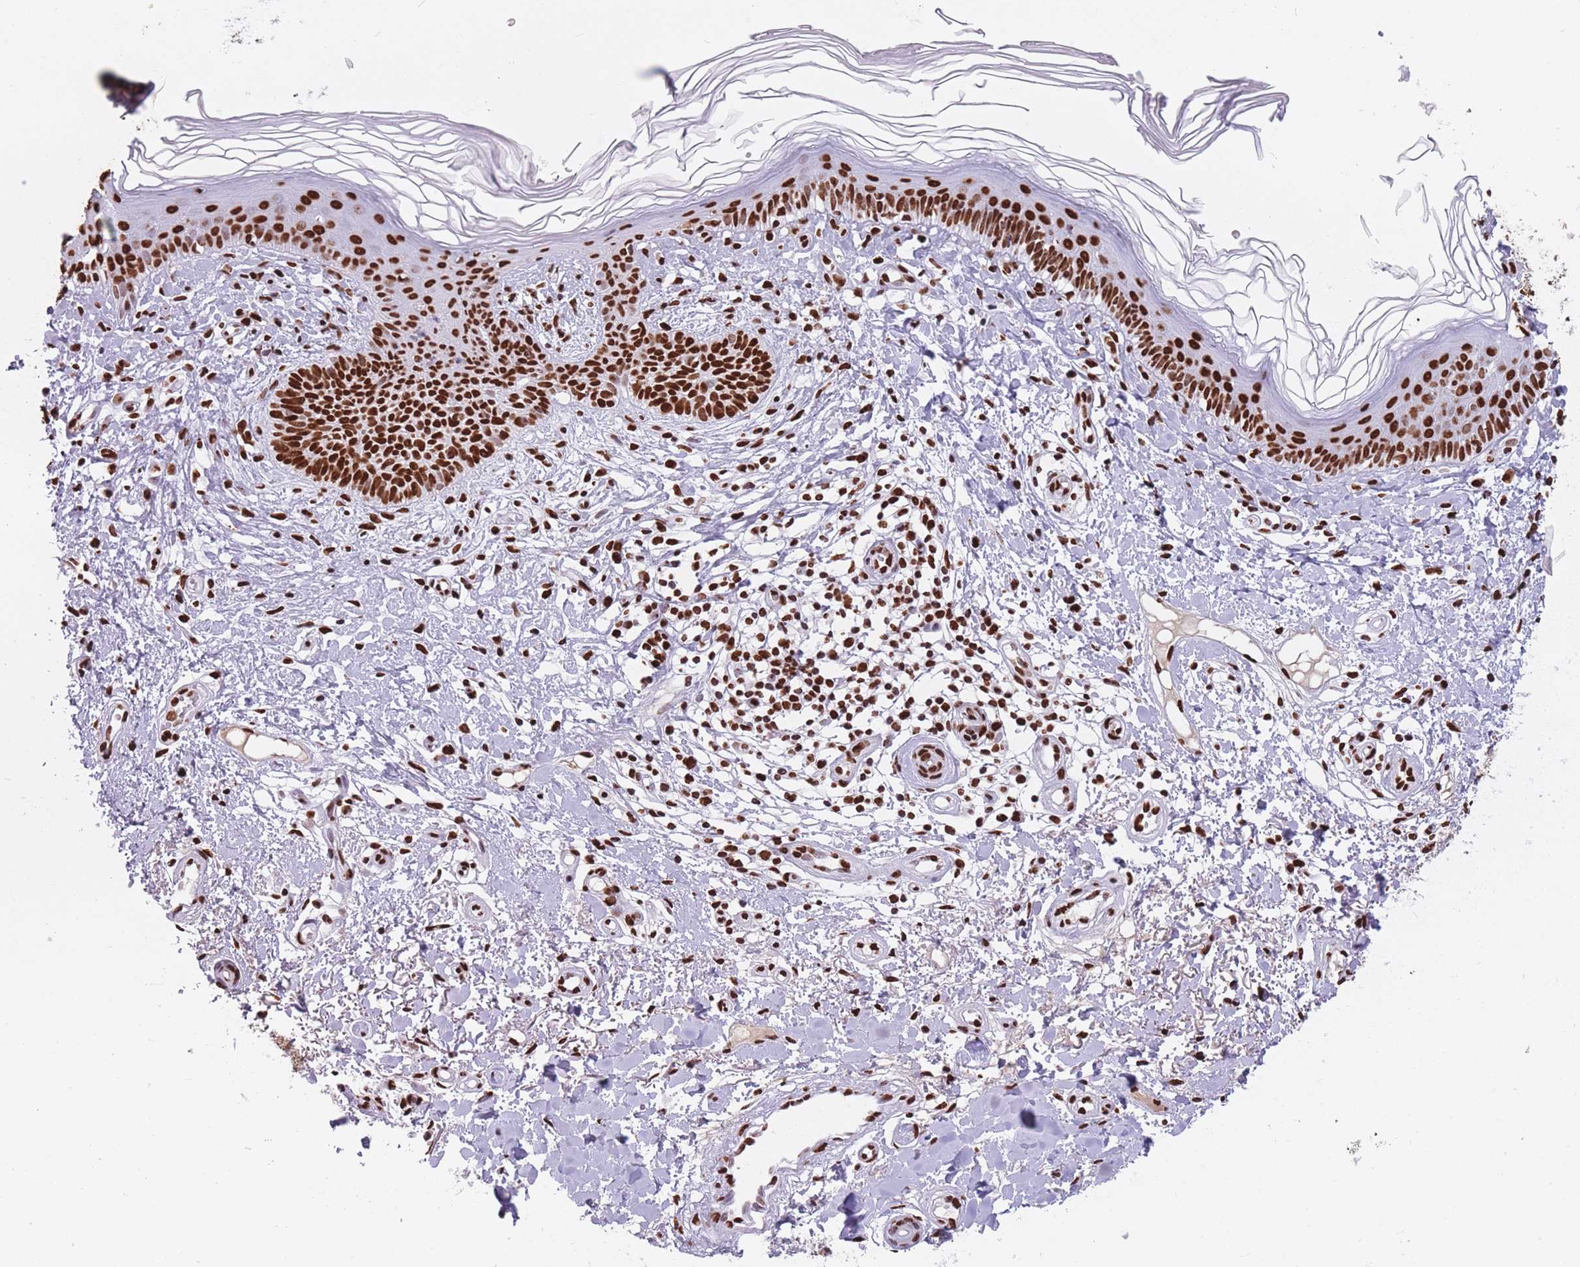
{"staining": {"intensity": "strong", "quantity": ">75%", "location": "nuclear"}, "tissue": "skin cancer", "cell_type": "Tumor cells", "image_type": "cancer", "snomed": [{"axis": "morphology", "description": "Basal cell carcinoma"}, {"axis": "topography", "description": "Skin"}], "caption": "Immunohistochemistry image of human skin basal cell carcinoma stained for a protein (brown), which shows high levels of strong nuclear positivity in about >75% of tumor cells.", "gene": "HNRNPUL1", "patient": {"sex": "male", "age": 78}}